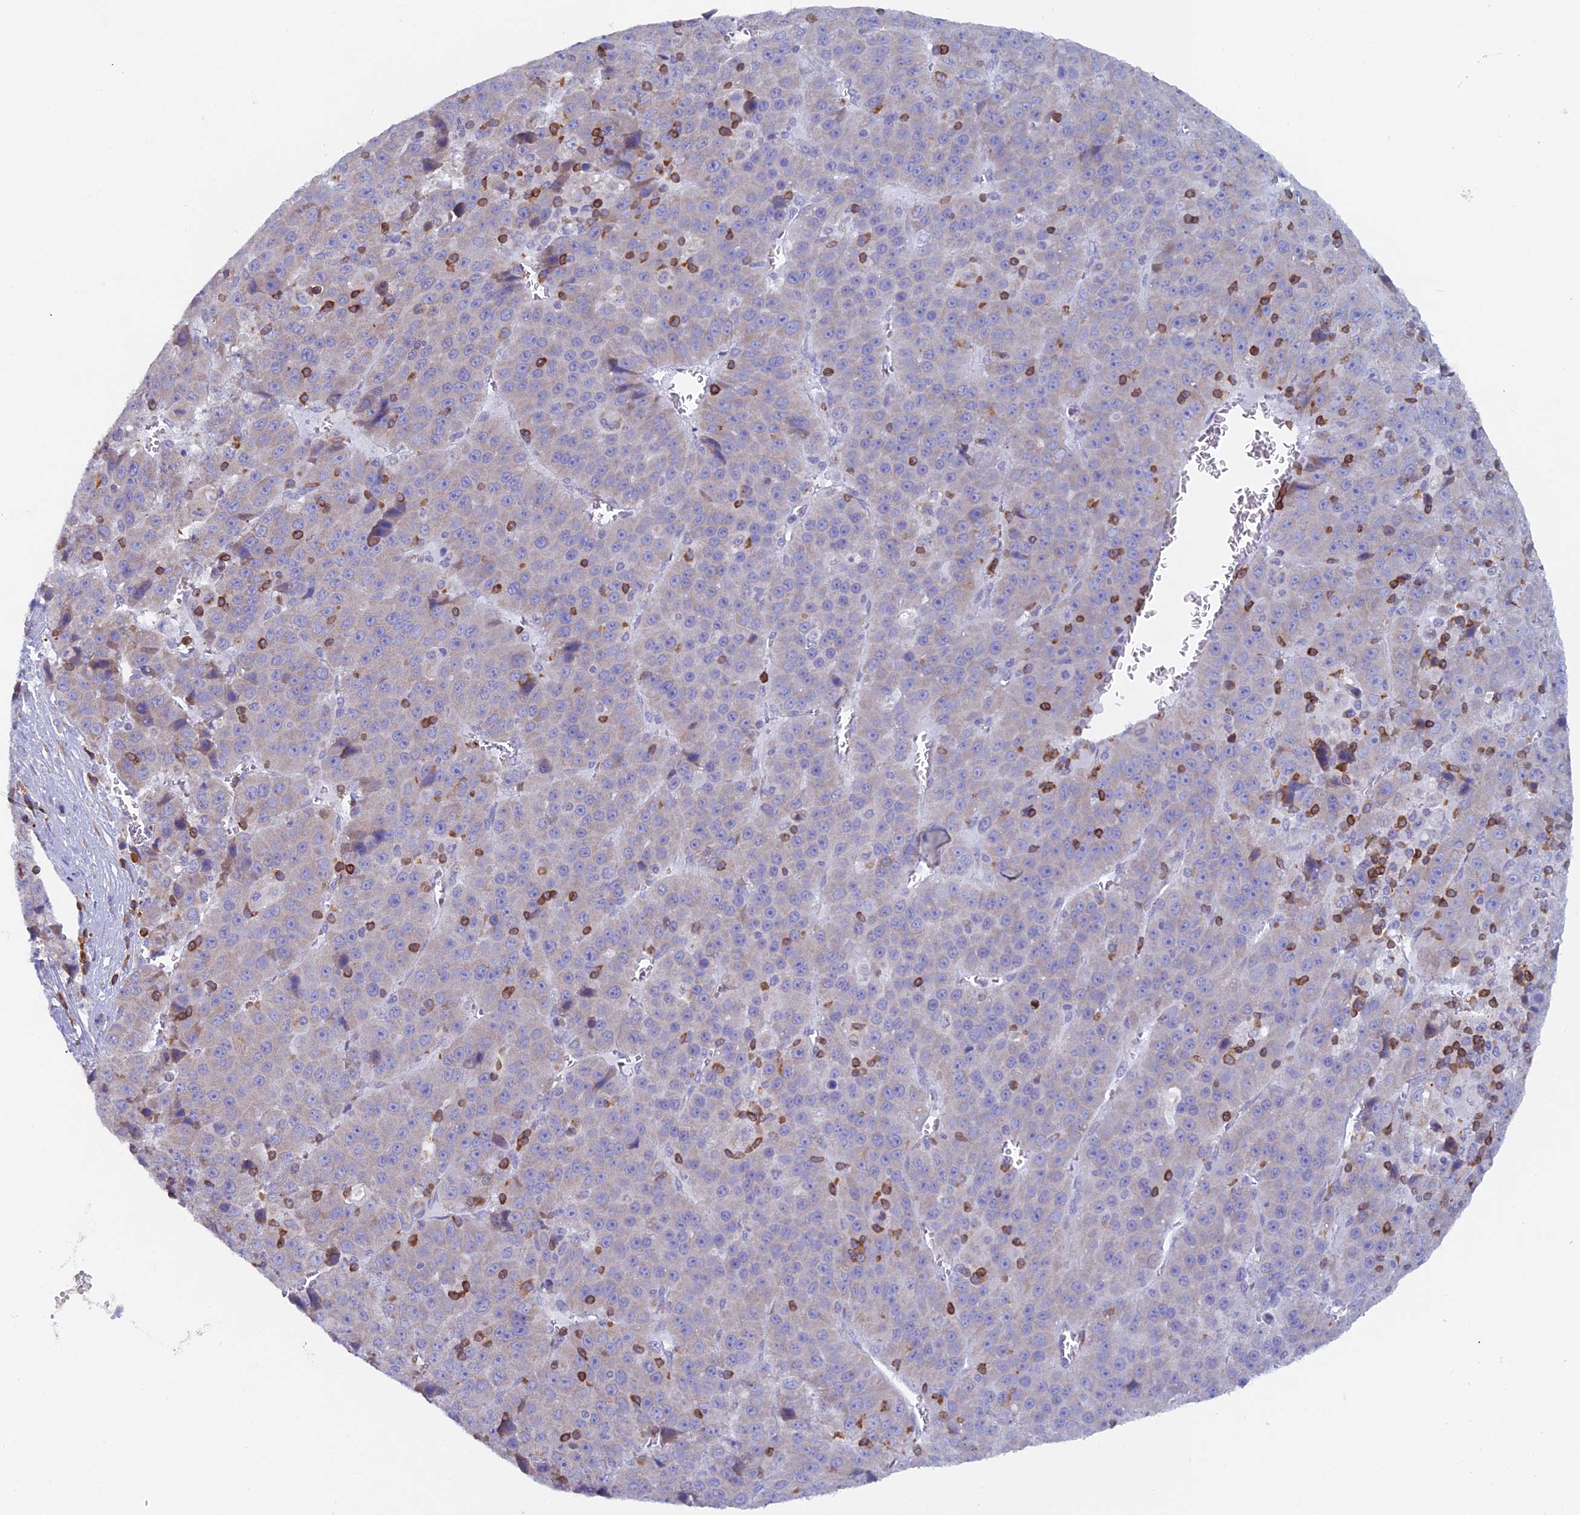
{"staining": {"intensity": "negative", "quantity": "none", "location": "none"}, "tissue": "liver cancer", "cell_type": "Tumor cells", "image_type": "cancer", "snomed": [{"axis": "morphology", "description": "Carcinoma, Hepatocellular, NOS"}, {"axis": "topography", "description": "Liver"}], "caption": "An IHC histopathology image of hepatocellular carcinoma (liver) is shown. There is no staining in tumor cells of hepatocellular carcinoma (liver).", "gene": "ABI3BP", "patient": {"sex": "female", "age": 53}}